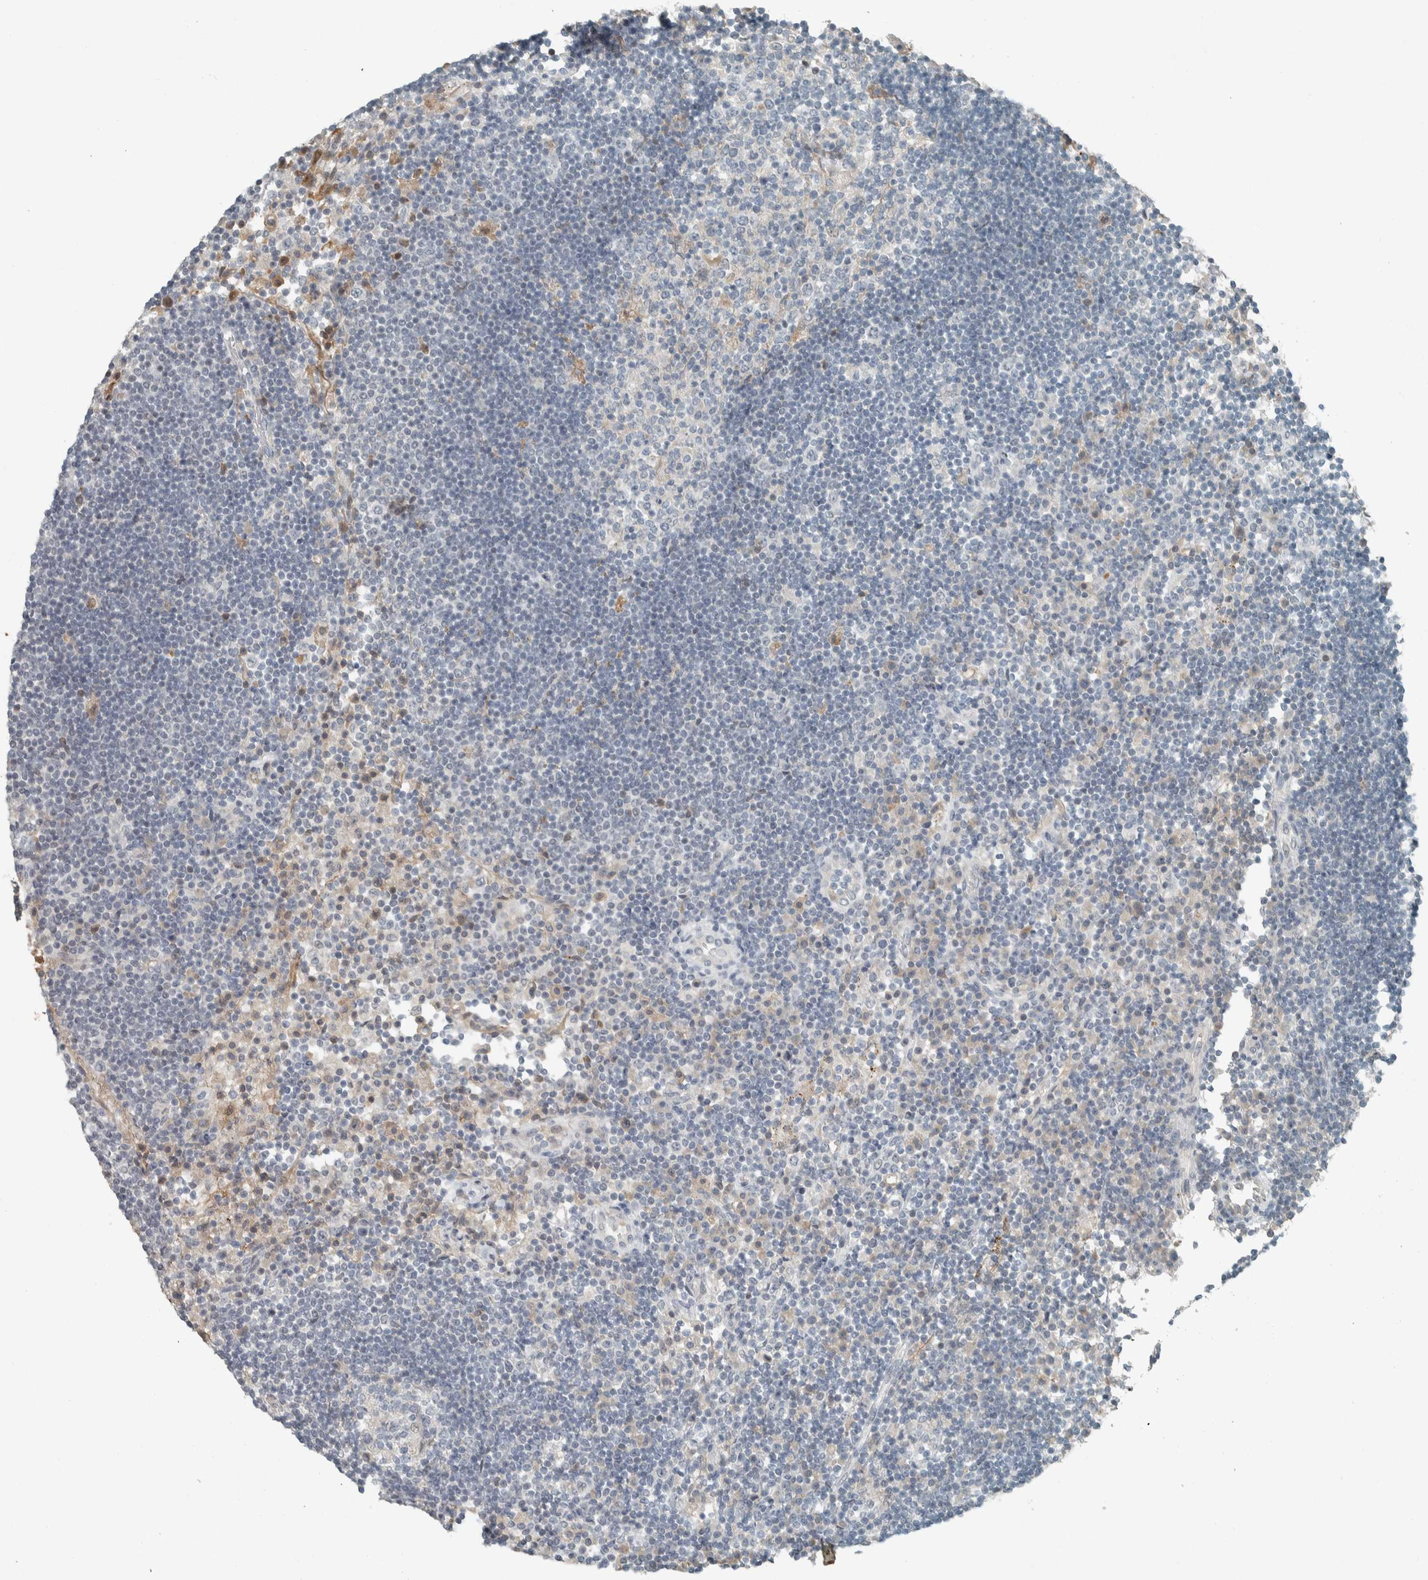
{"staining": {"intensity": "negative", "quantity": "none", "location": "none"}, "tissue": "lymph node", "cell_type": "Germinal center cells", "image_type": "normal", "snomed": [{"axis": "morphology", "description": "Normal tissue, NOS"}, {"axis": "topography", "description": "Lymph node"}], "caption": "This histopathology image is of benign lymph node stained with immunohistochemistry (IHC) to label a protein in brown with the nuclei are counter-stained blue. There is no positivity in germinal center cells. (DAB (3,3'-diaminobenzidine) immunohistochemistry visualized using brightfield microscopy, high magnification).", "gene": "CERCAM", "patient": {"sex": "female", "age": 53}}